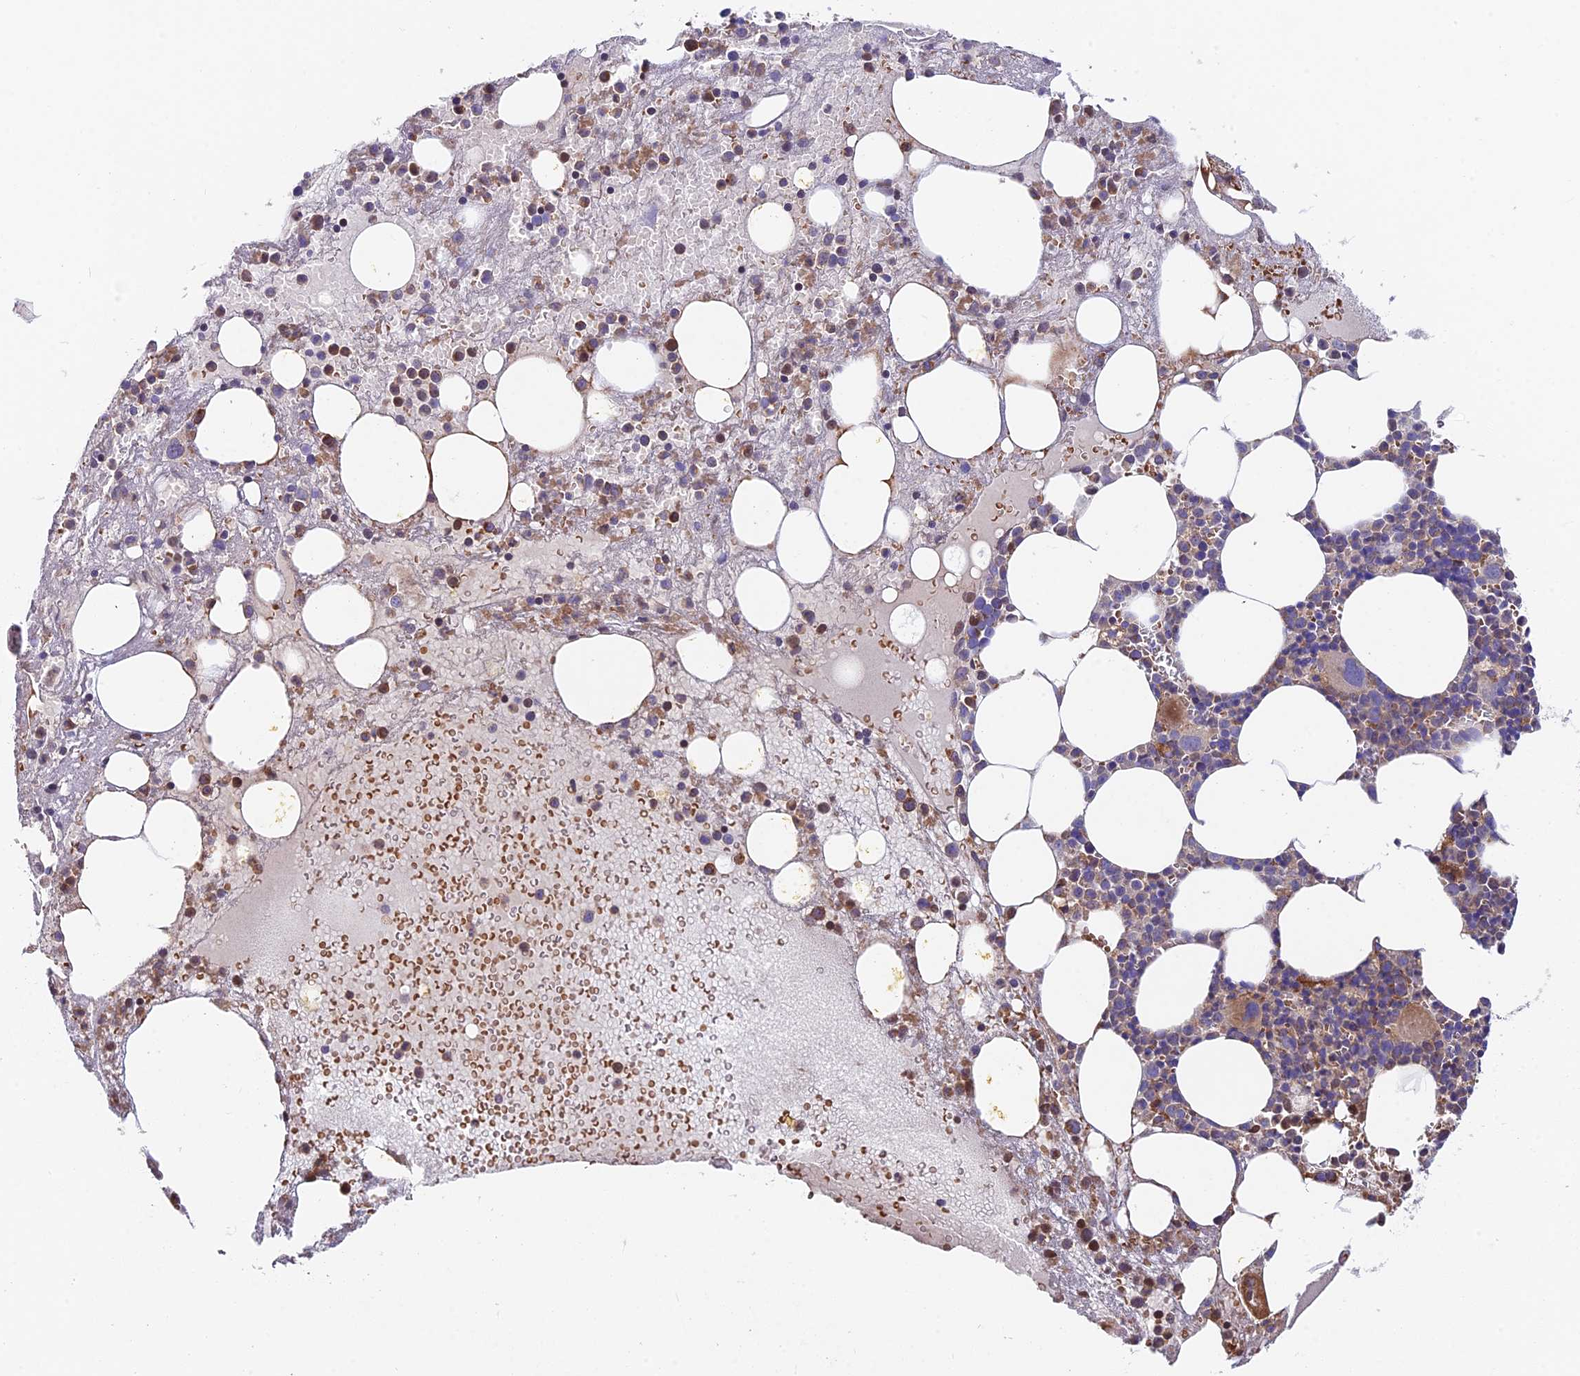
{"staining": {"intensity": "moderate", "quantity": "25%-75%", "location": "cytoplasmic/membranous"}, "tissue": "bone marrow", "cell_type": "Hematopoietic cells", "image_type": "normal", "snomed": [{"axis": "morphology", "description": "Normal tissue, NOS"}, {"axis": "topography", "description": "Bone marrow"}], "caption": "An image of bone marrow stained for a protein shows moderate cytoplasmic/membranous brown staining in hematopoietic cells. Immunohistochemistry (ihc) stains the protein of interest in brown and the nuclei are stained blue.", "gene": "FUOM", "patient": {"sex": "male", "age": 61}}